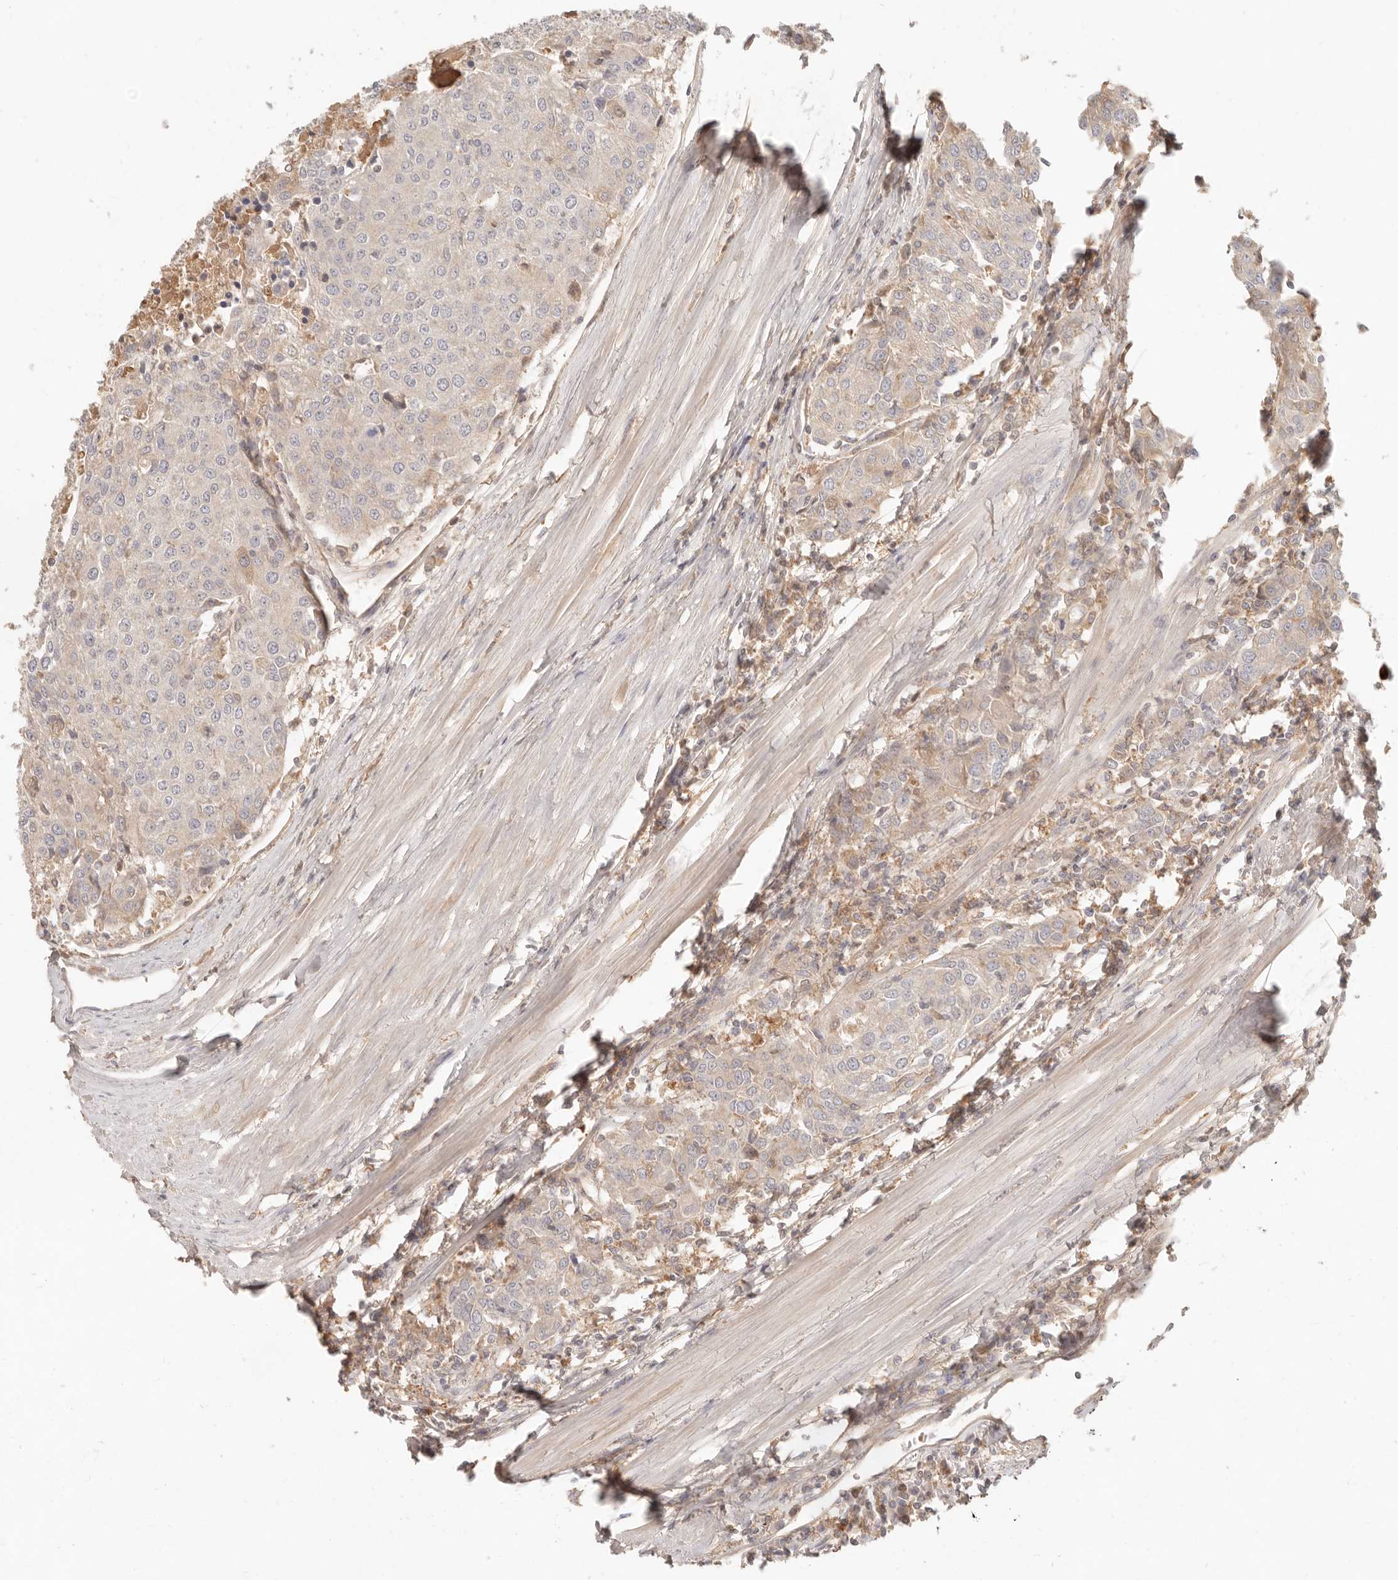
{"staining": {"intensity": "weak", "quantity": "25%-75%", "location": "cytoplasmic/membranous"}, "tissue": "urothelial cancer", "cell_type": "Tumor cells", "image_type": "cancer", "snomed": [{"axis": "morphology", "description": "Urothelial carcinoma, High grade"}, {"axis": "topography", "description": "Urinary bladder"}], "caption": "Immunohistochemical staining of urothelial cancer shows low levels of weak cytoplasmic/membranous positivity in approximately 25%-75% of tumor cells. (DAB (3,3'-diaminobenzidine) IHC, brown staining for protein, blue staining for nuclei).", "gene": "NECAP2", "patient": {"sex": "female", "age": 85}}